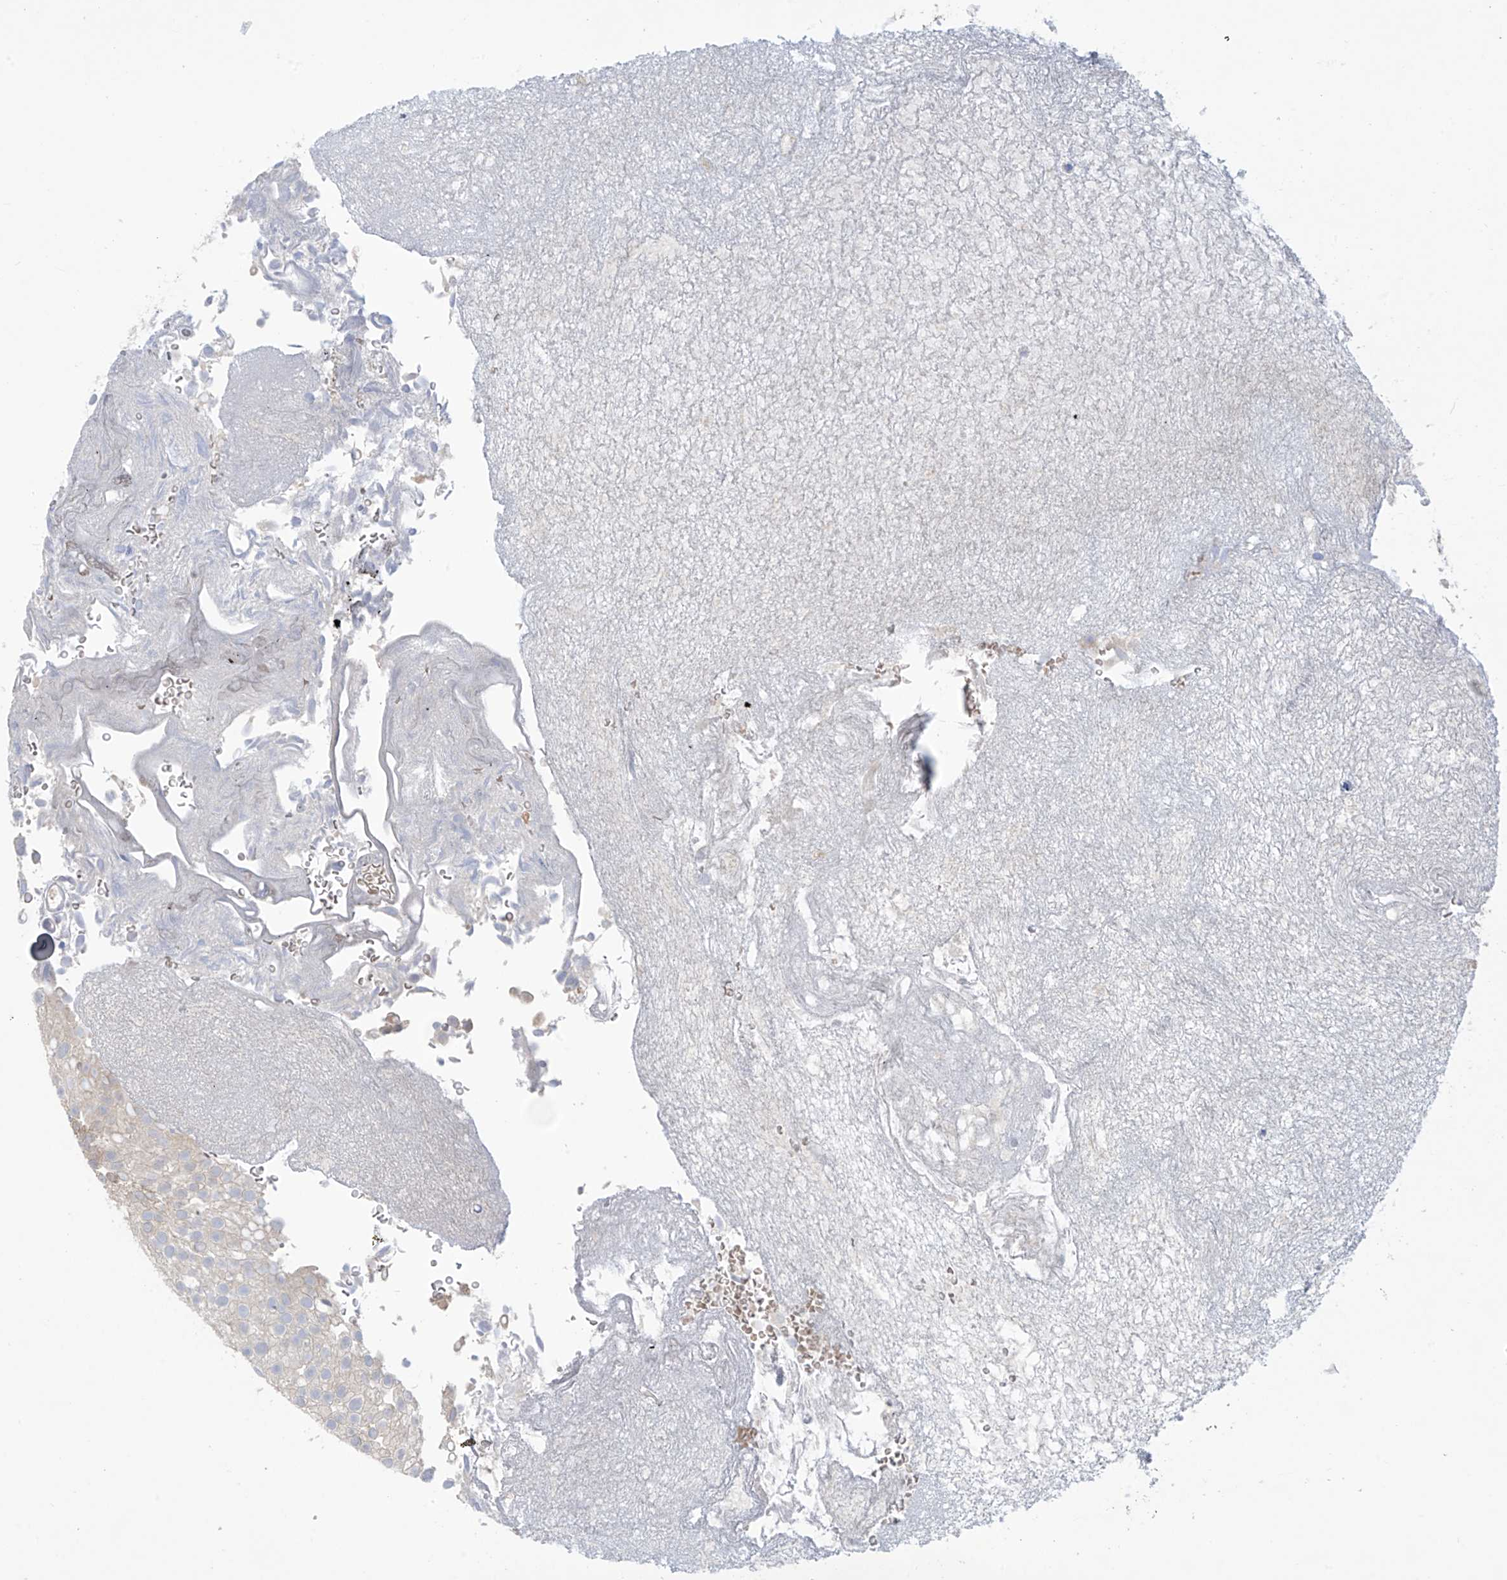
{"staining": {"intensity": "weak", "quantity": "<25%", "location": "cytoplasmic/membranous"}, "tissue": "urothelial cancer", "cell_type": "Tumor cells", "image_type": "cancer", "snomed": [{"axis": "morphology", "description": "Urothelial carcinoma, Low grade"}, {"axis": "topography", "description": "Urinary bladder"}], "caption": "IHC micrograph of low-grade urothelial carcinoma stained for a protein (brown), which shows no positivity in tumor cells.", "gene": "PPAT", "patient": {"sex": "male", "age": 78}}